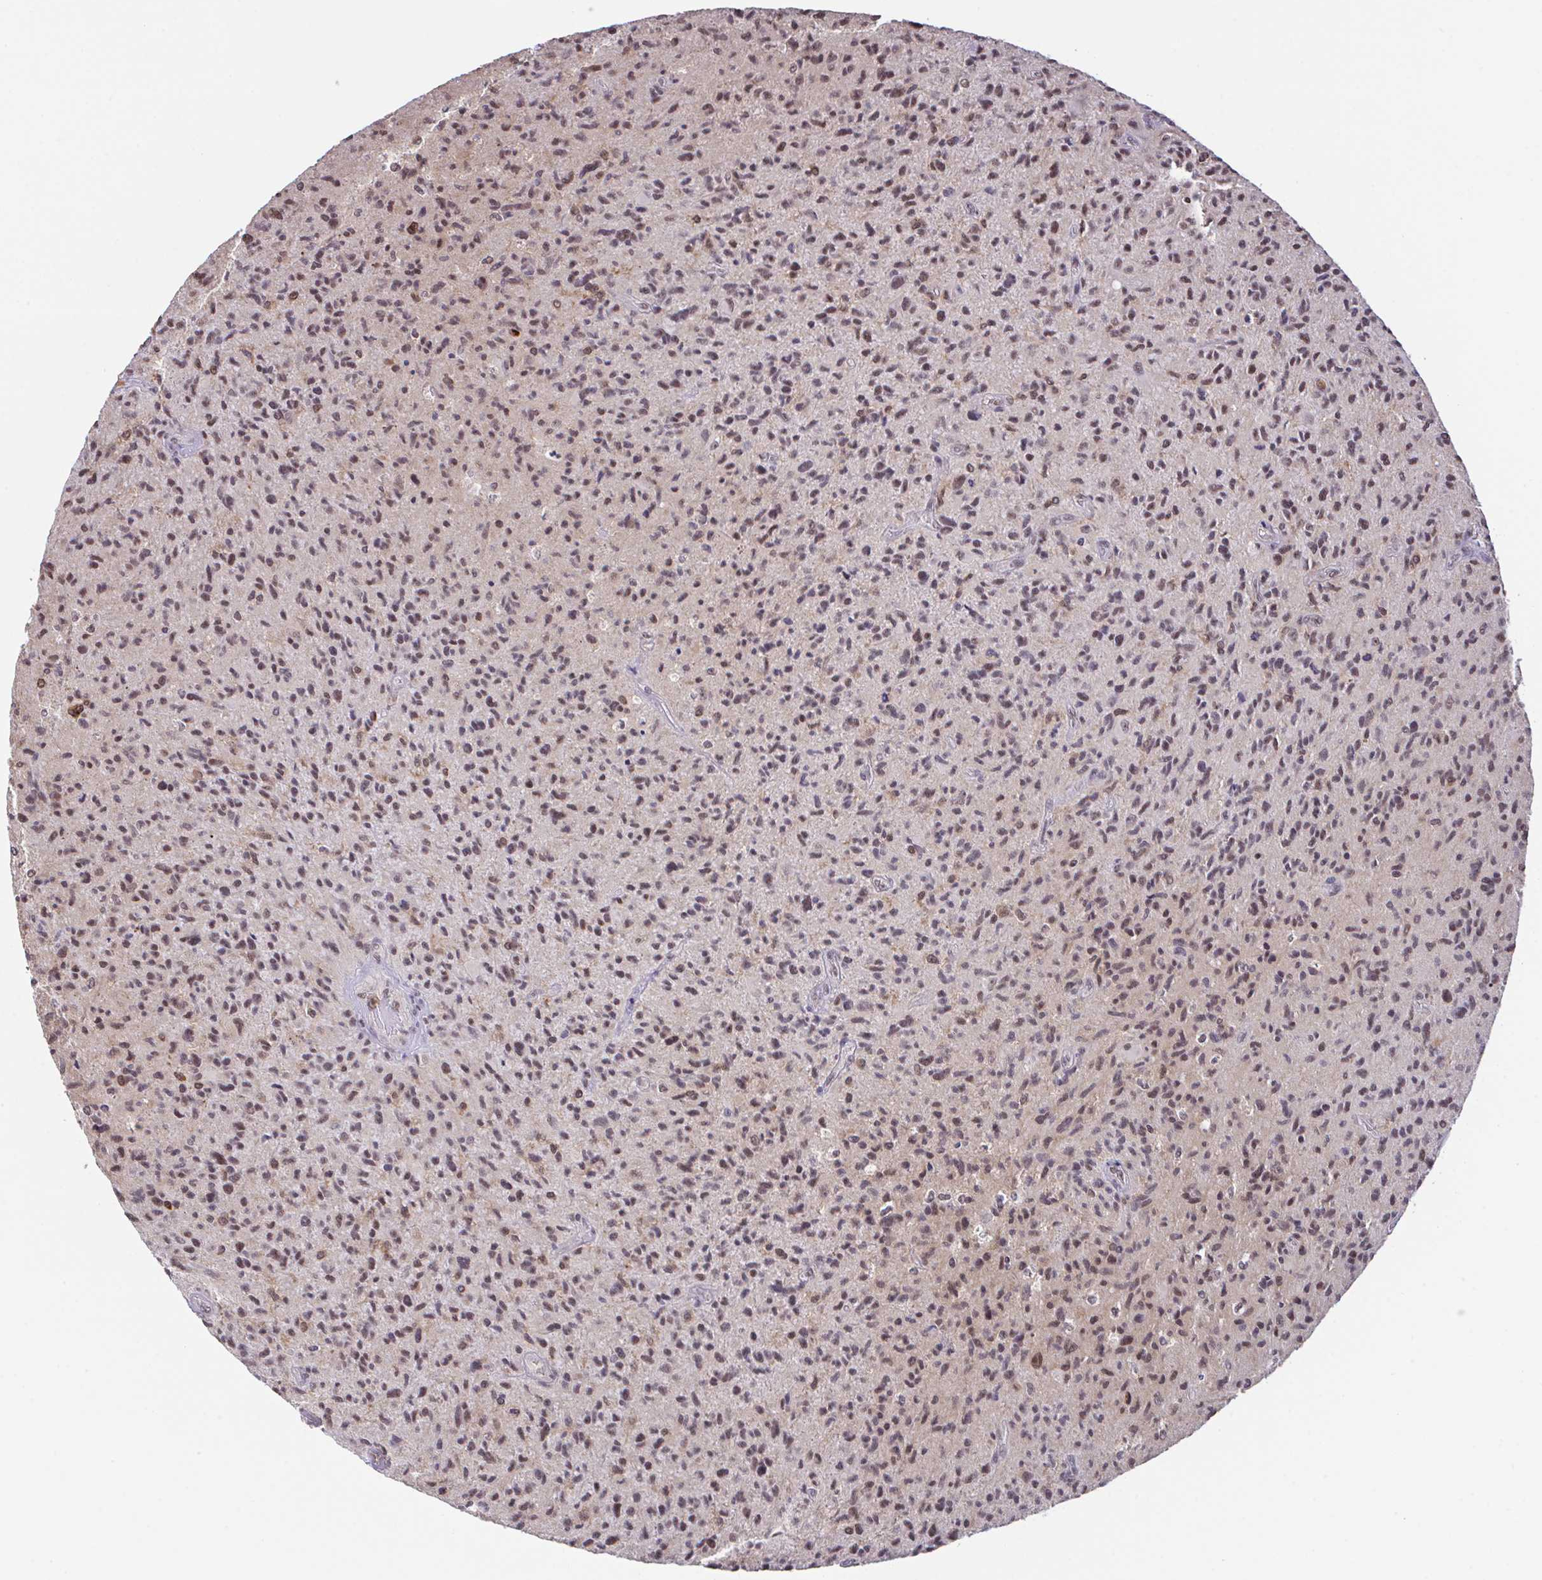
{"staining": {"intensity": "moderate", "quantity": ">75%", "location": "nuclear"}, "tissue": "glioma", "cell_type": "Tumor cells", "image_type": "cancer", "snomed": [{"axis": "morphology", "description": "Glioma, malignant, High grade"}, {"axis": "topography", "description": "Brain"}], "caption": "Immunohistochemical staining of human glioma shows medium levels of moderate nuclear staining in about >75% of tumor cells.", "gene": "OR6K3", "patient": {"sex": "female", "age": 70}}